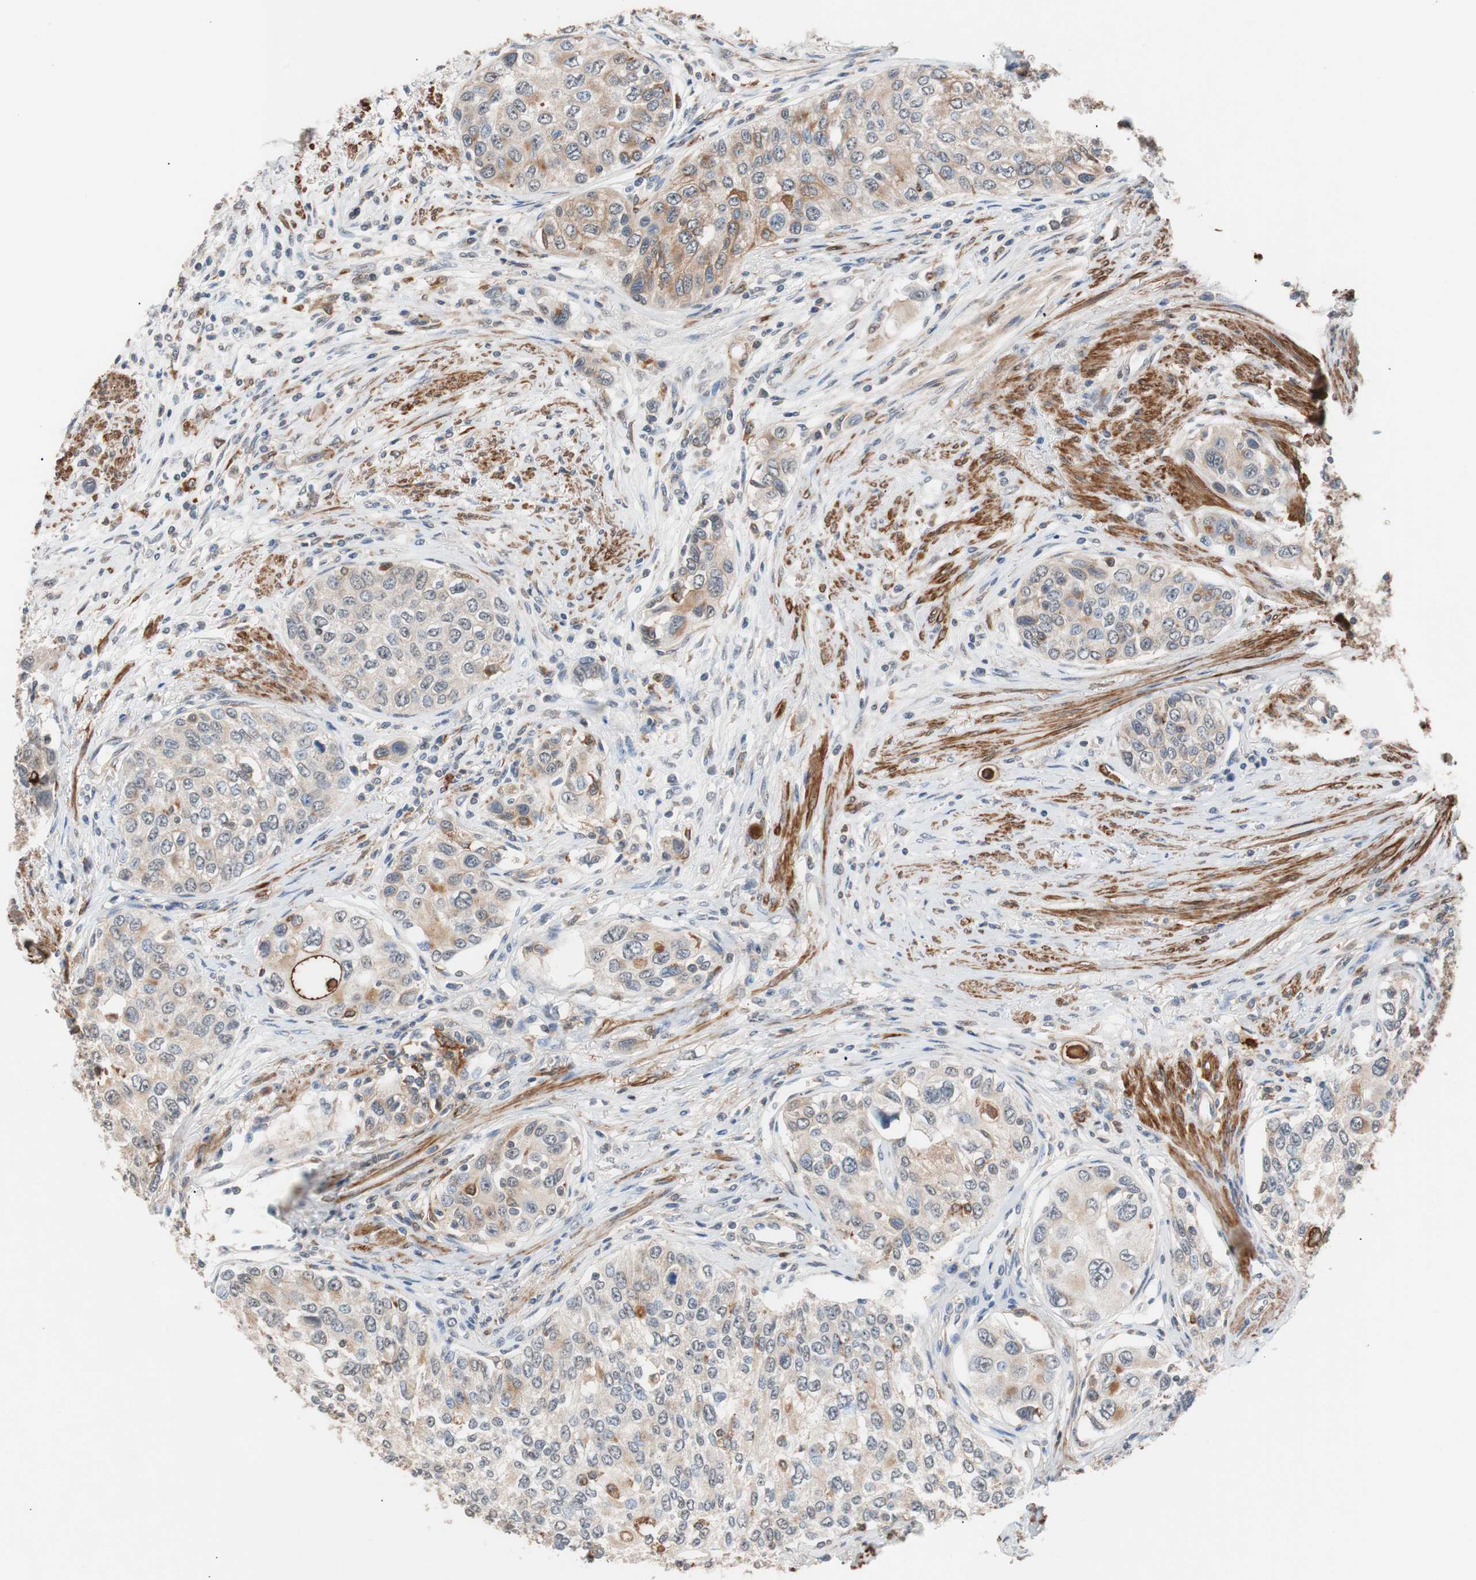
{"staining": {"intensity": "weak", "quantity": "25%-75%", "location": "cytoplasmic/membranous"}, "tissue": "urothelial cancer", "cell_type": "Tumor cells", "image_type": "cancer", "snomed": [{"axis": "morphology", "description": "Urothelial carcinoma, High grade"}, {"axis": "topography", "description": "Urinary bladder"}], "caption": "This photomicrograph shows immunohistochemistry staining of urothelial carcinoma (high-grade), with low weak cytoplasmic/membranous positivity in approximately 25%-75% of tumor cells.", "gene": "LITAF", "patient": {"sex": "female", "age": 56}}